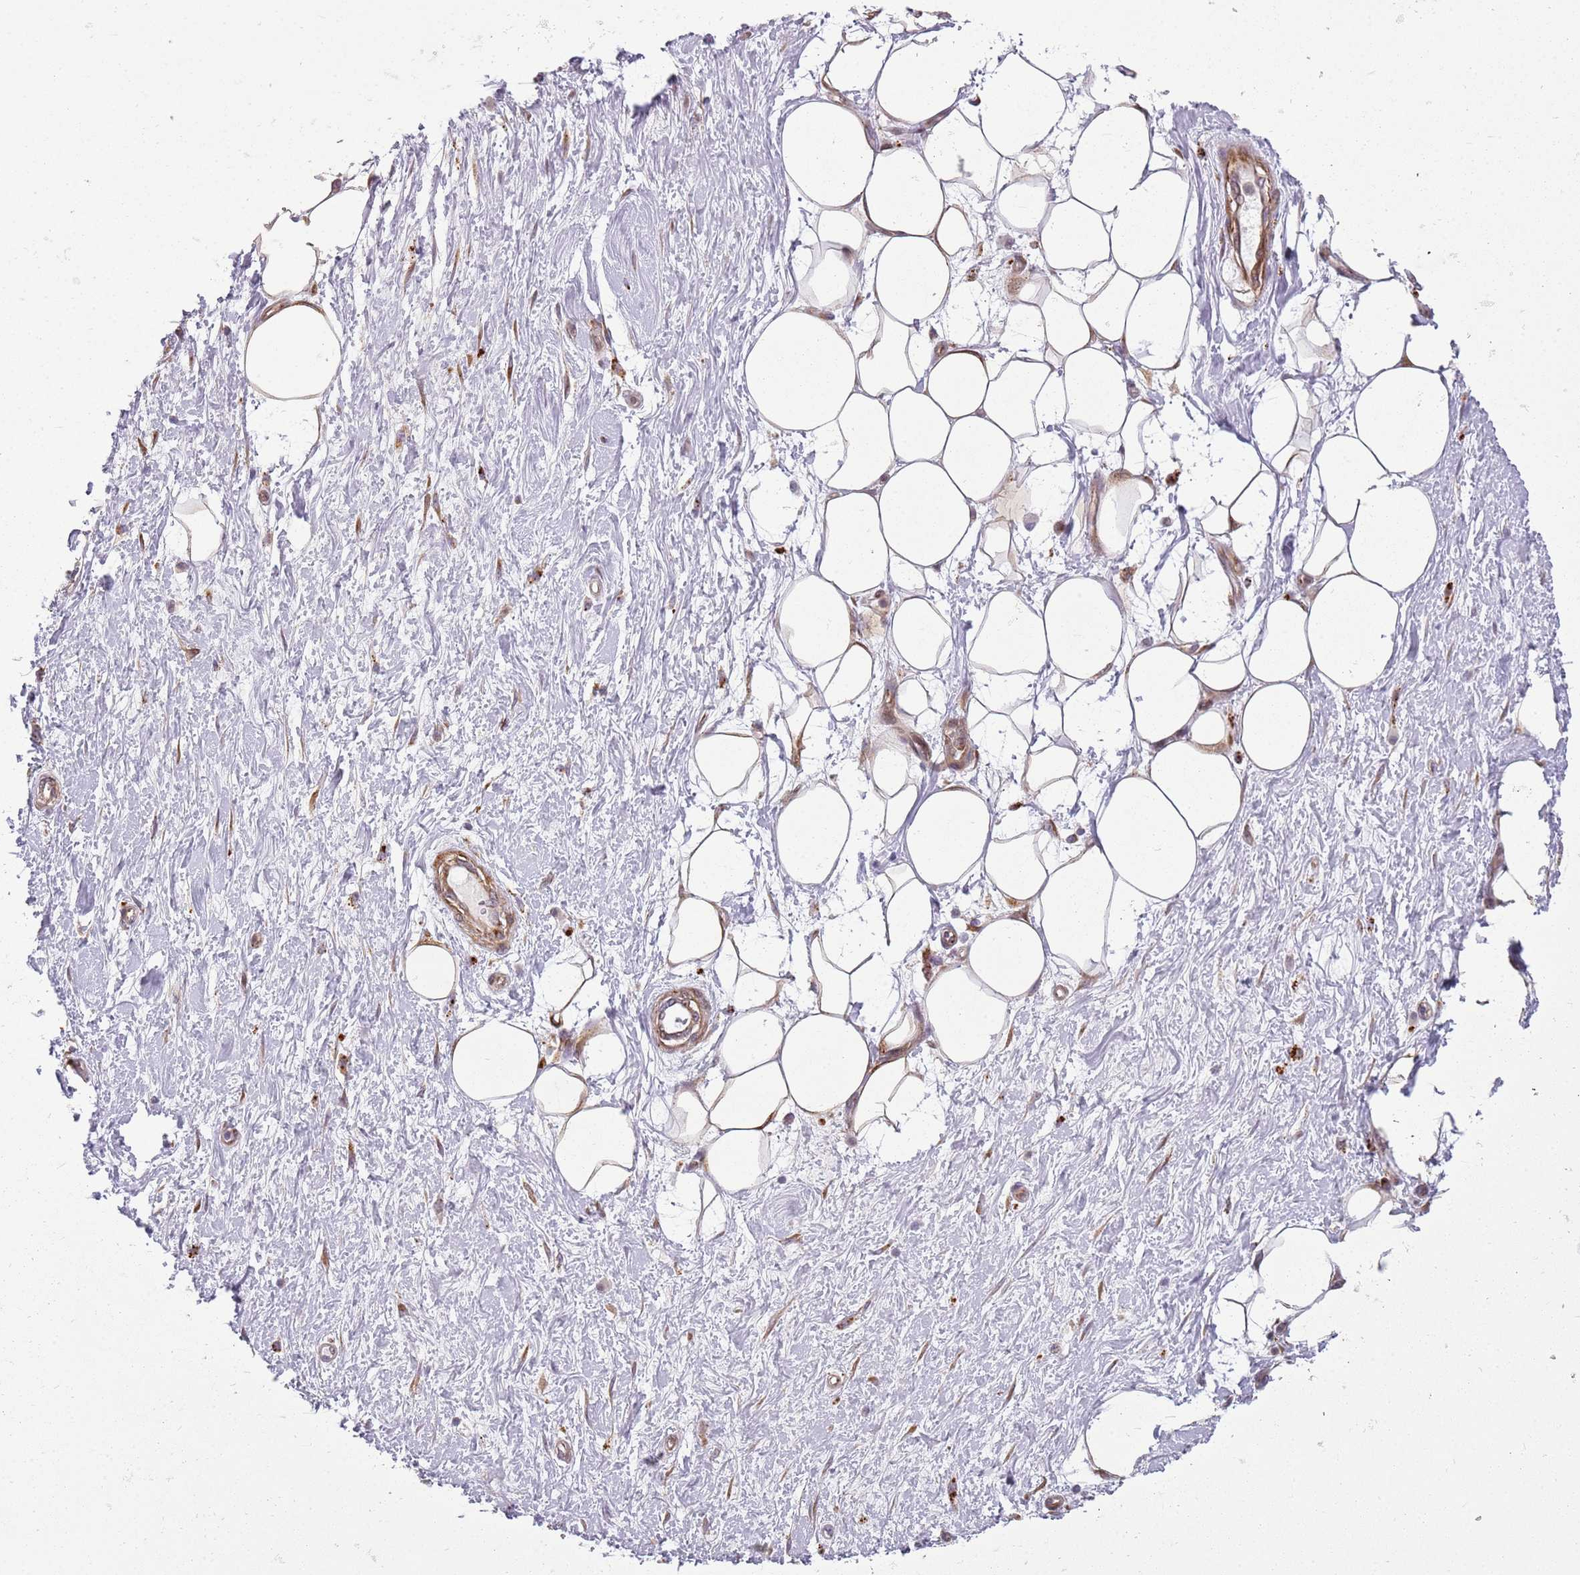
{"staining": {"intensity": "moderate", "quantity": ">75%", "location": "cytoplasmic/membranous"}, "tissue": "adipose tissue", "cell_type": "Adipocytes", "image_type": "normal", "snomed": [{"axis": "morphology", "description": "Normal tissue, NOS"}, {"axis": "morphology", "description": "Adenocarcinoma, NOS"}, {"axis": "topography", "description": "Pancreas"}, {"axis": "topography", "description": "Peripheral nerve tissue"}], "caption": "Protein expression analysis of unremarkable adipose tissue exhibits moderate cytoplasmic/membranous staining in approximately >75% of adipocytes.", "gene": "PVRIG", "patient": {"sex": "male", "age": 59}}